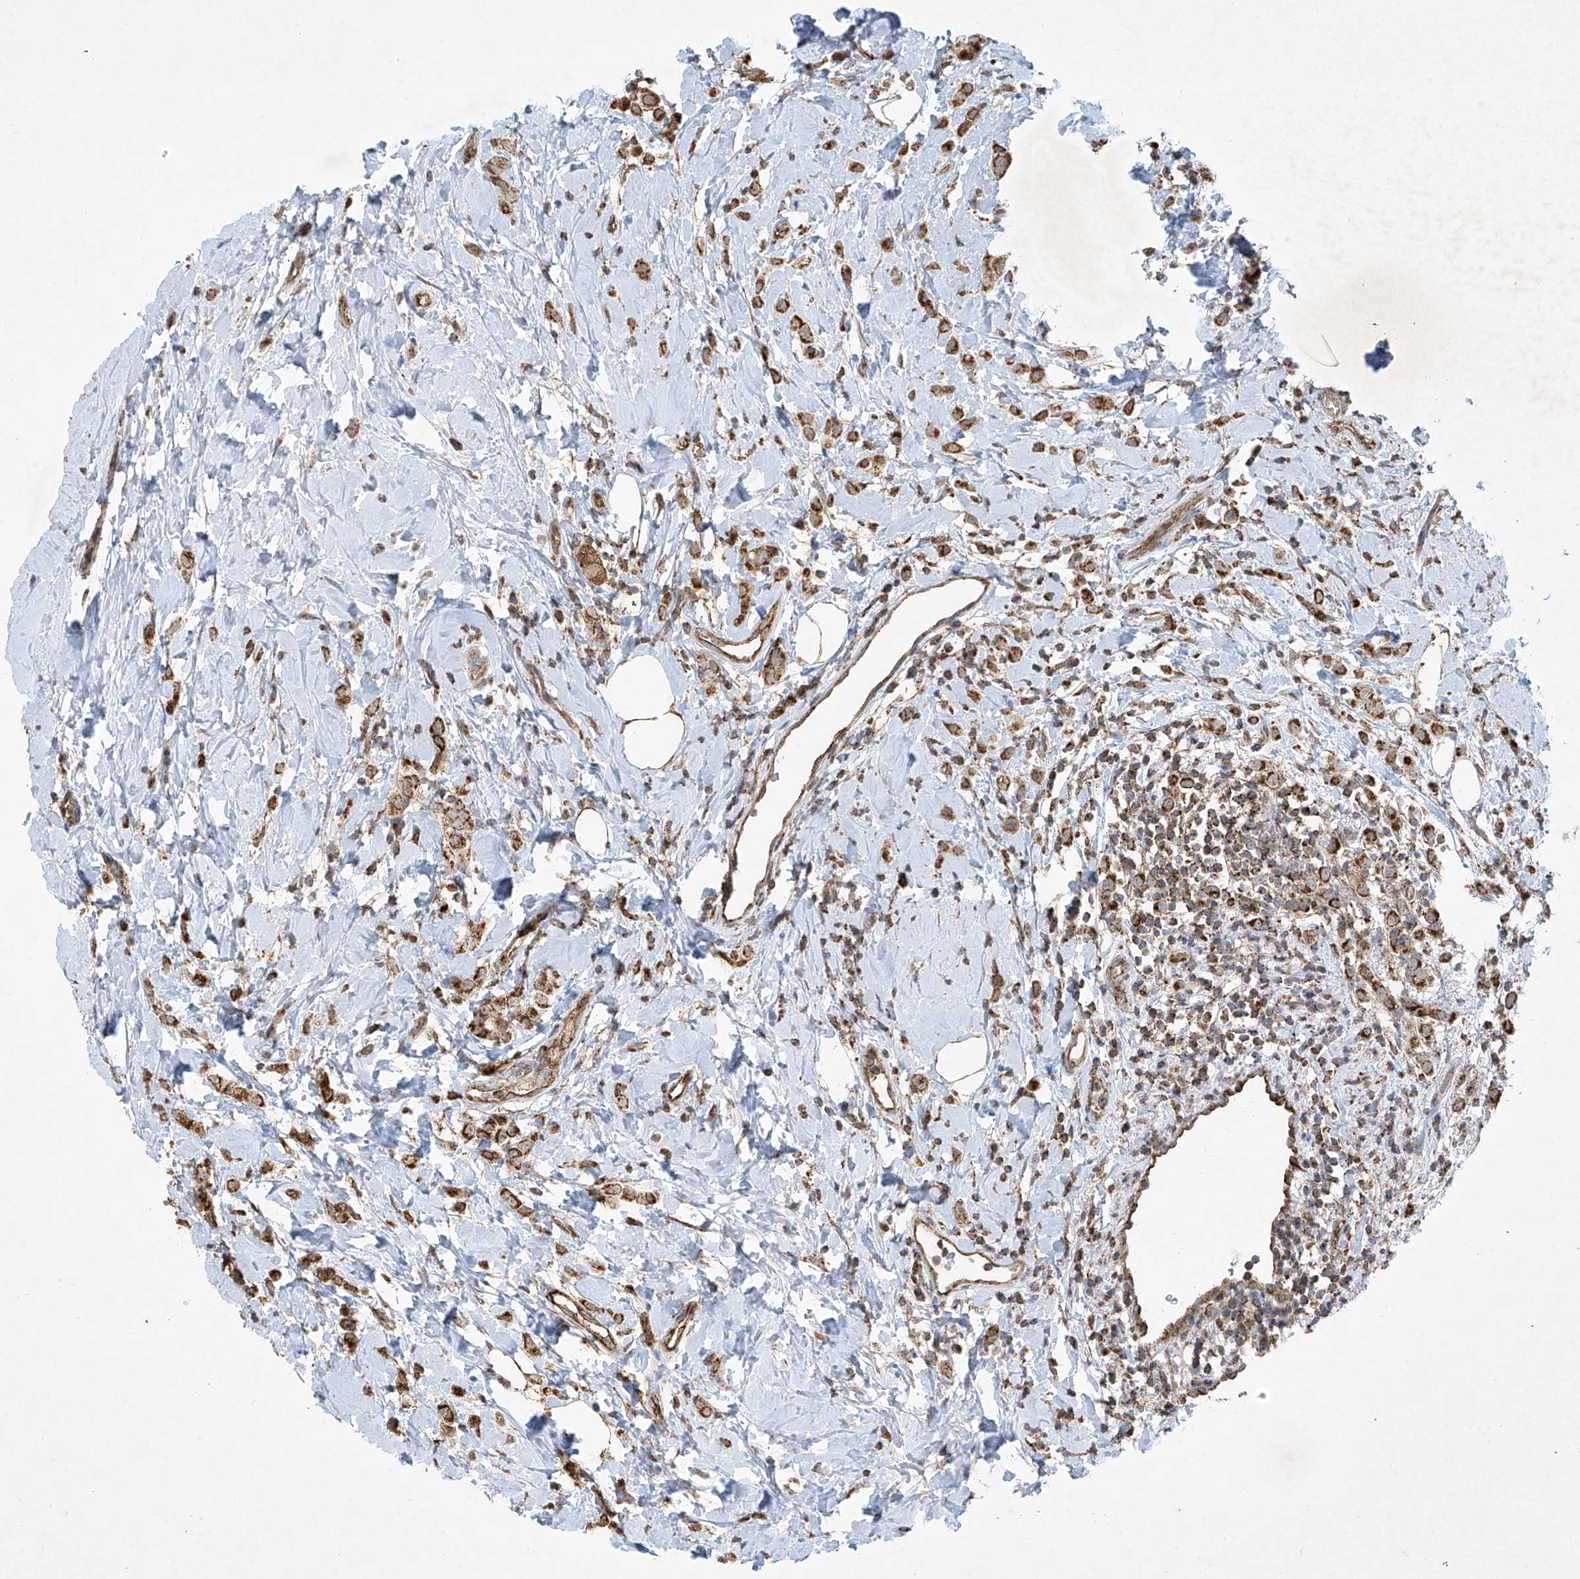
{"staining": {"intensity": "moderate", "quantity": ">75%", "location": "cytoplasmic/membranous"}, "tissue": "breast cancer", "cell_type": "Tumor cells", "image_type": "cancer", "snomed": [{"axis": "morphology", "description": "Lobular carcinoma"}, {"axis": "topography", "description": "Breast"}], "caption": "Breast cancer (lobular carcinoma) stained with DAB immunohistochemistry reveals medium levels of moderate cytoplasmic/membranous staining in about >75% of tumor cells.", "gene": "UQCC1", "patient": {"sex": "female", "age": 47}}